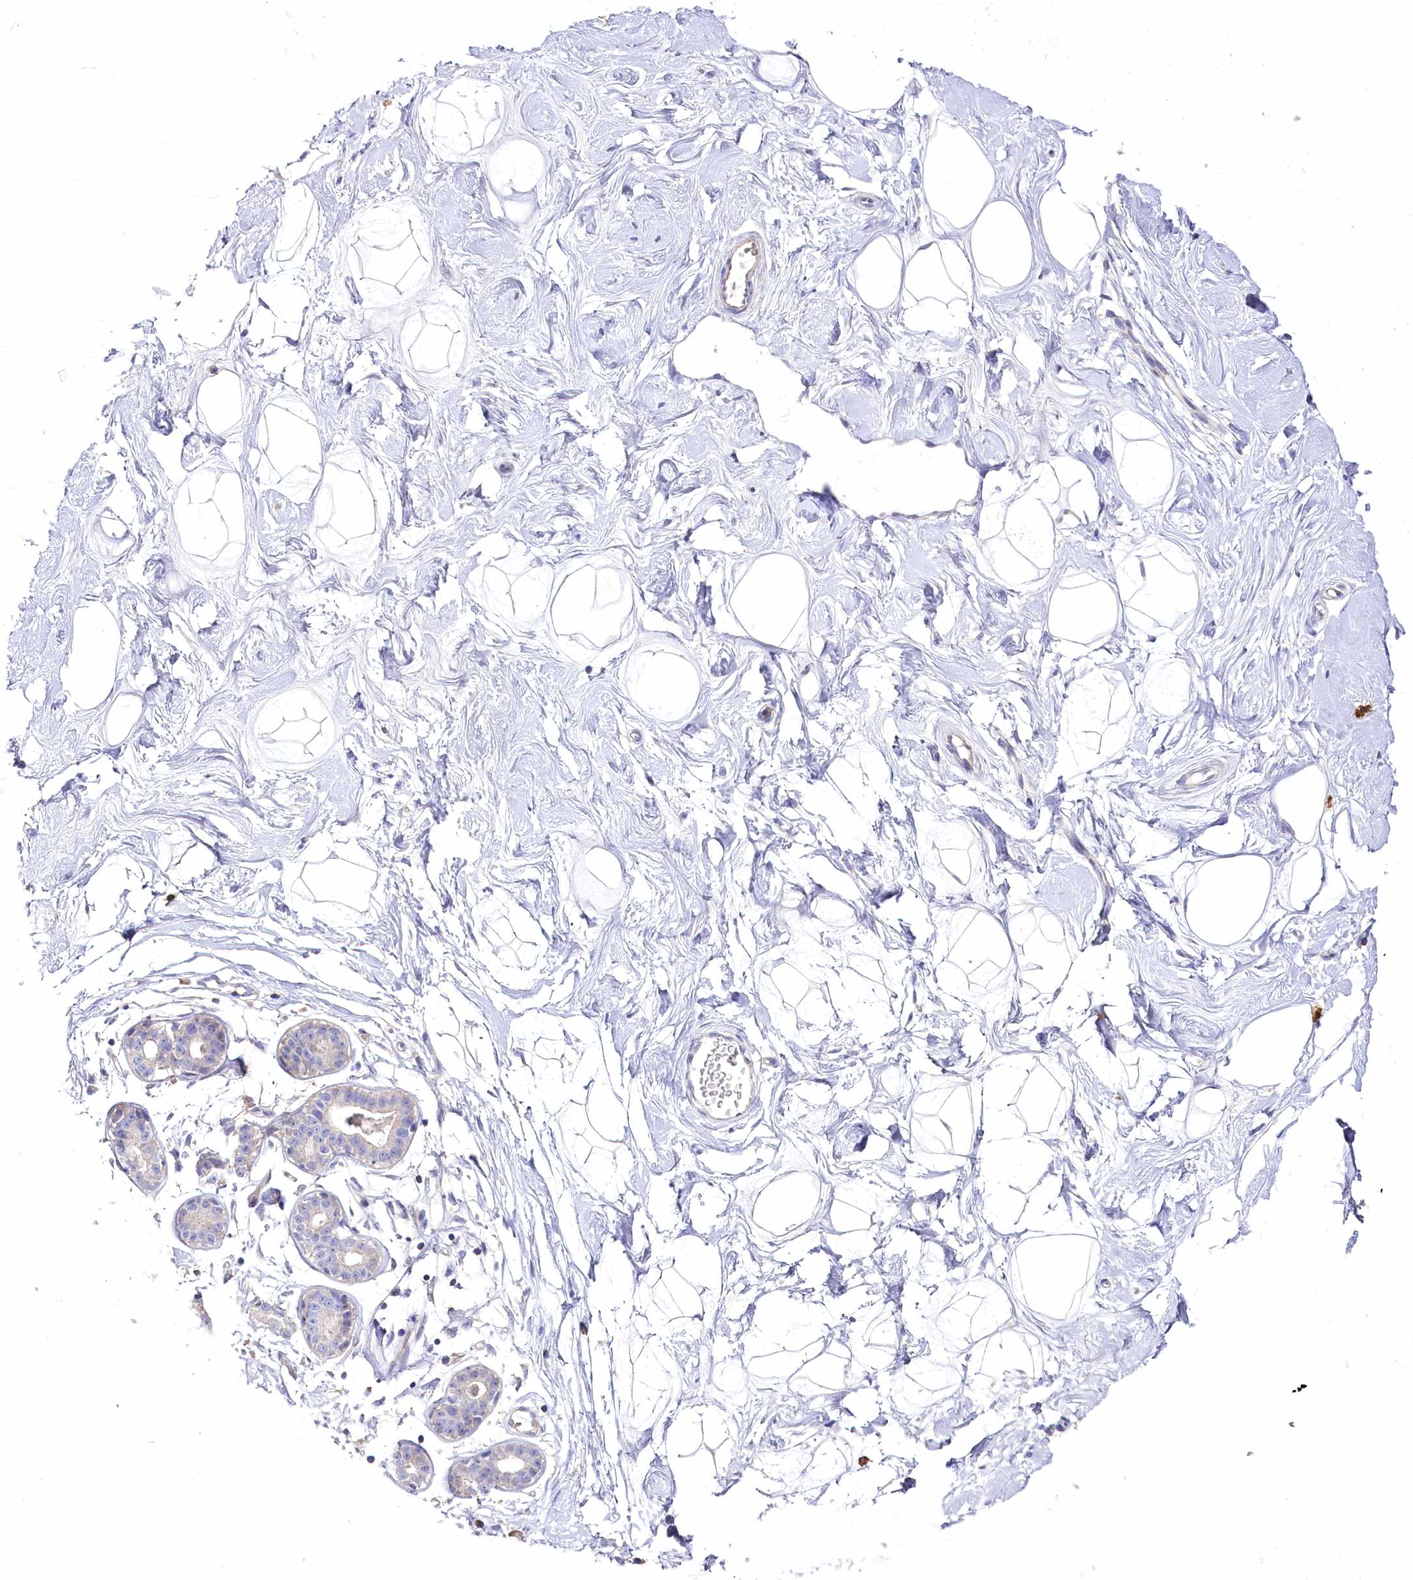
{"staining": {"intensity": "negative", "quantity": "none", "location": "none"}, "tissue": "breast", "cell_type": "Adipocytes", "image_type": "normal", "snomed": [{"axis": "morphology", "description": "Normal tissue, NOS"}, {"axis": "morphology", "description": "Adenoma, NOS"}, {"axis": "topography", "description": "Breast"}], "caption": "The photomicrograph exhibits no significant staining in adipocytes of breast. (DAB (3,3'-diaminobenzidine) immunohistochemistry visualized using brightfield microscopy, high magnification).", "gene": "SLC6A11", "patient": {"sex": "female", "age": 23}}